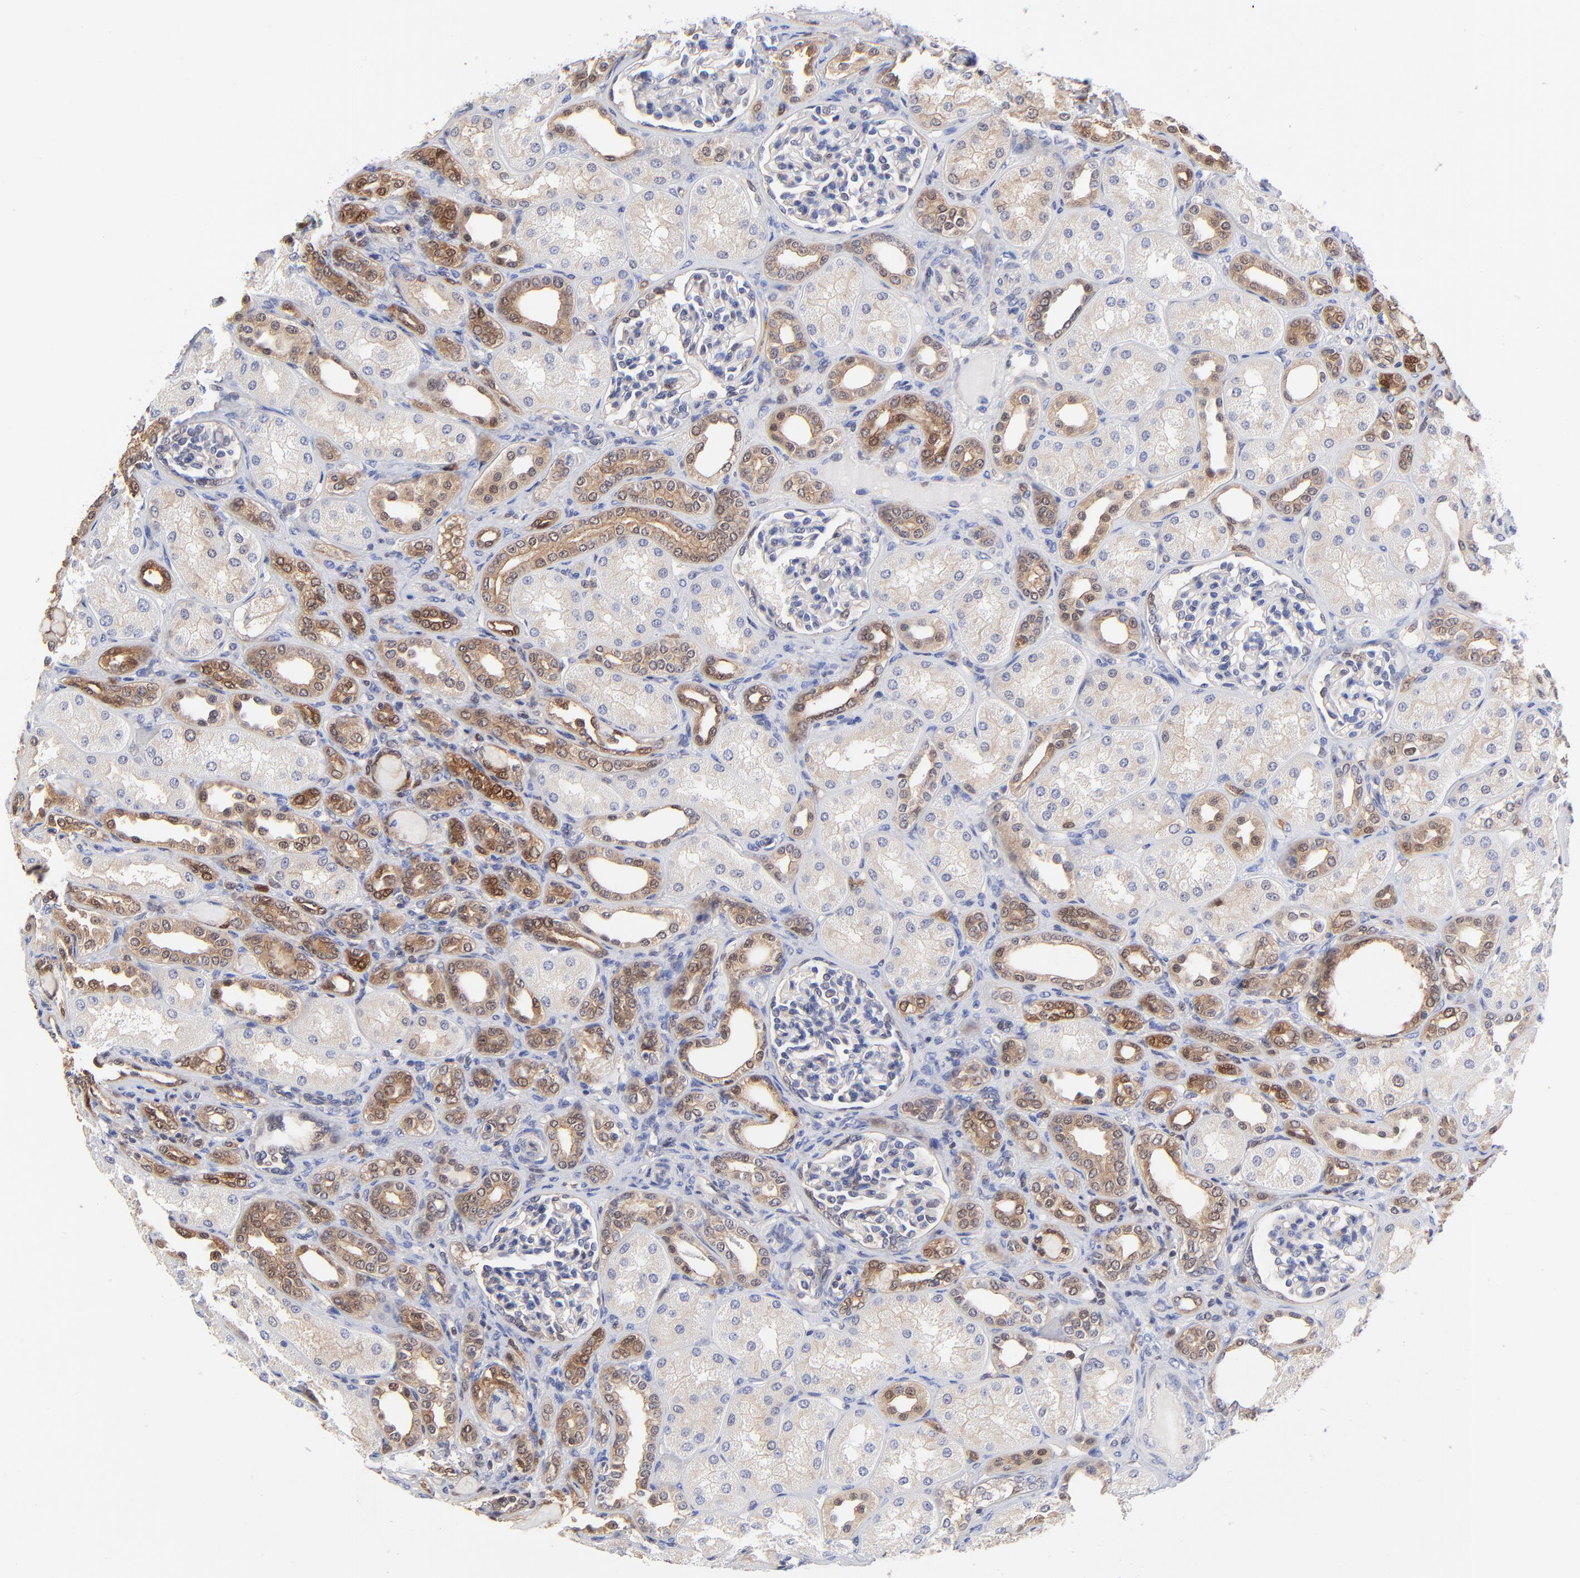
{"staining": {"intensity": "negative", "quantity": "none", "location": "none"}, "tissue": "kidney", "cell_type": "Cells in glomeruli", "image_type": "normal", "snomed": [{"axis": "morphology", "description": "Normal tissue, NOS"}, {"axis": "topography", "description": "Kidney"}], "caption": "This micrograph is of unremarkable kidney stained with immunohistochemistry to label a protein in brown with the nuclei are counter-stained blue. There is no expression in cells in glomeruli. The staining was performed using DAB to visualize the protein expression in brown, while the nuclei were stained in blue with hematoxylin (Magnification: 20x).", "gene": "DCTPP1", "patient": {"sex": "male", "age": 7}}